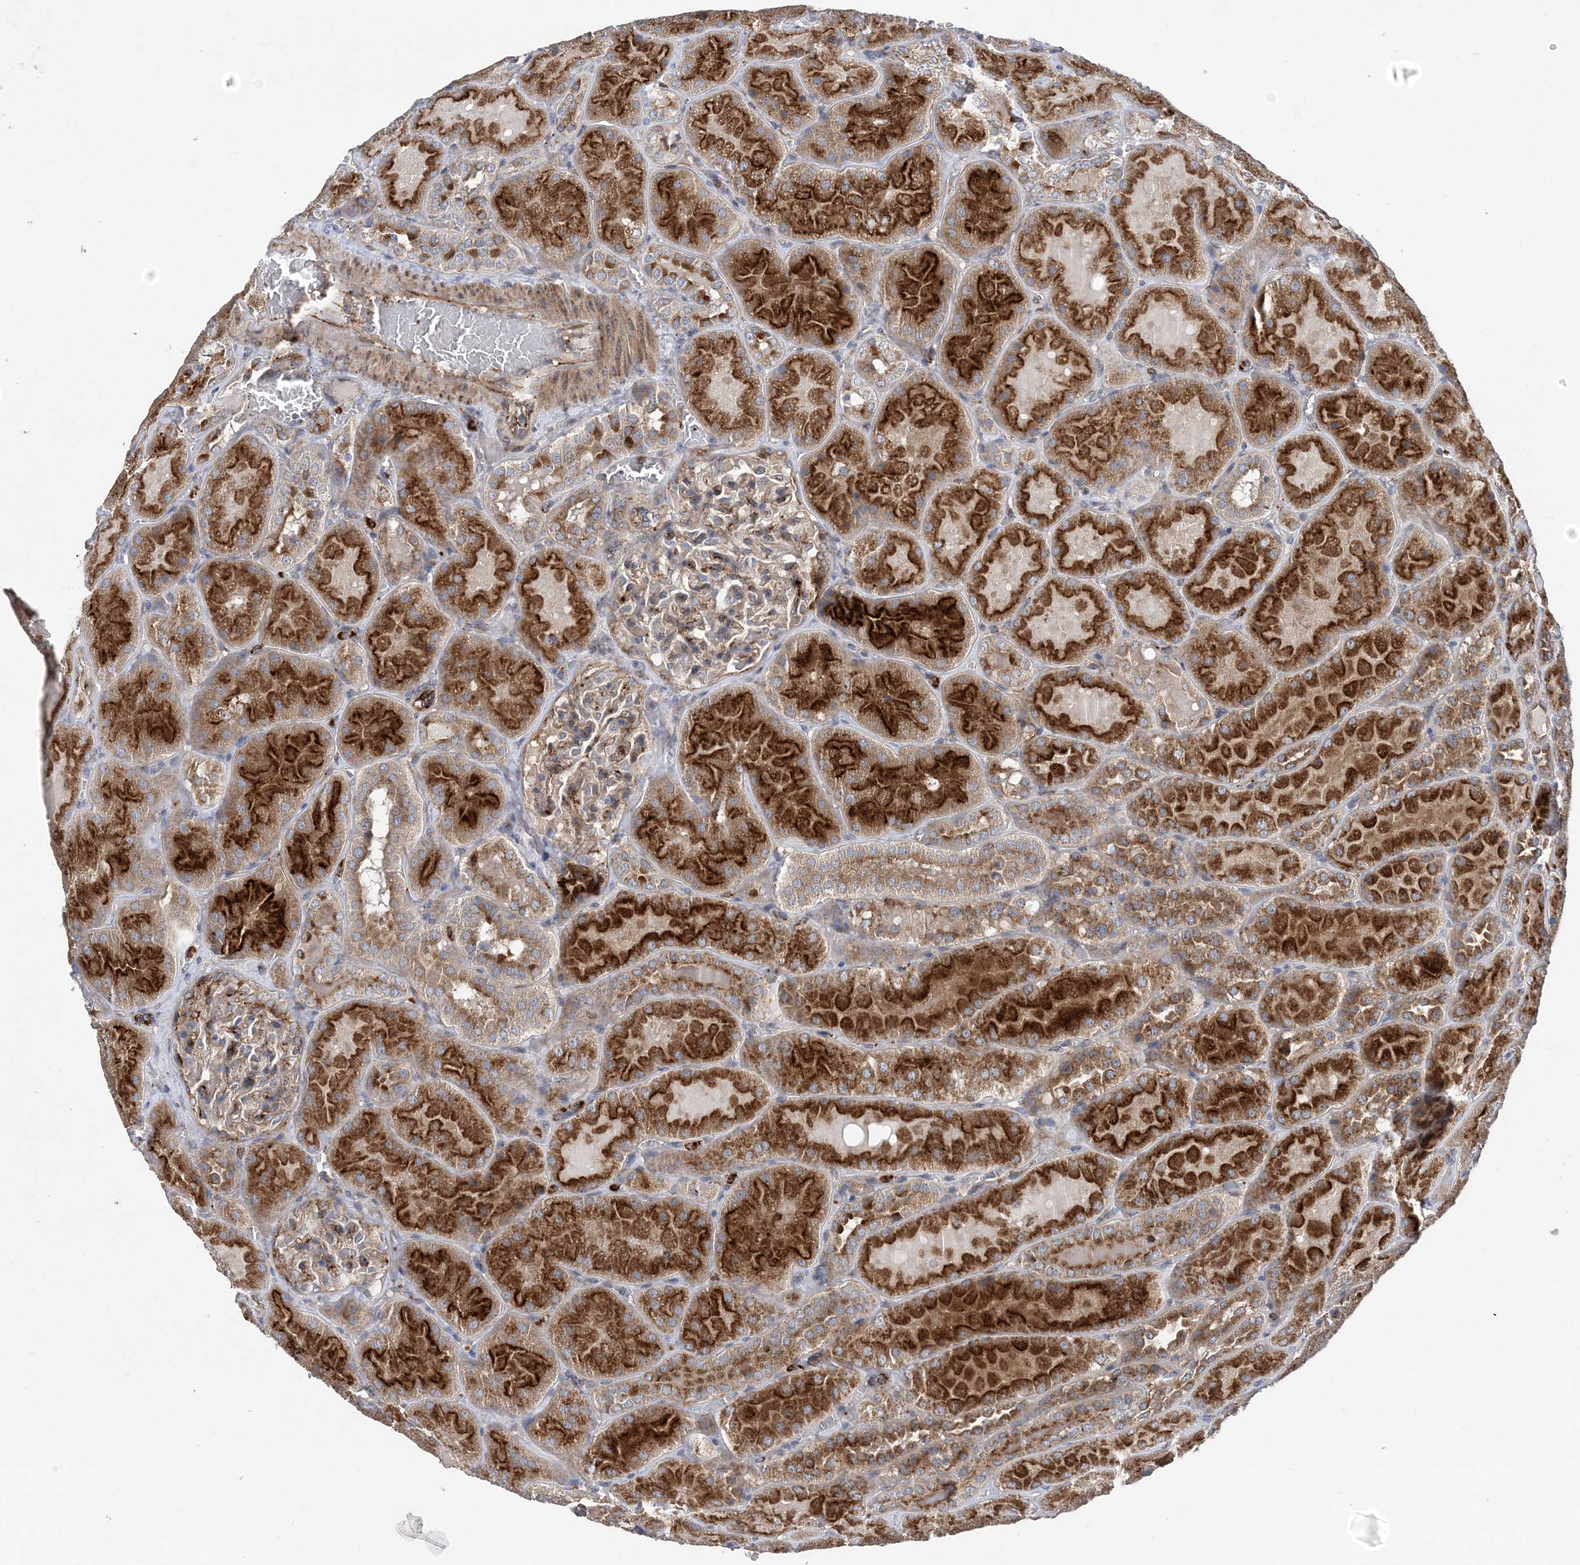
{"staining": {"intensity": "moderate", "quantity": "<25%", "location": "cytoplasmic/membranous"}, "tissue": "kidney", "cell_type": "Cells in glomeruli", "image_type": "normal", "snomed": [{"axis": "morphology", "description": "Normal tissue, NOS"}, {"axis": "topography", "description": "Kidney"}], "caption": "Immunohistochemistry (IHC) (DAB) staining of unremarkable human kidney demonstrates moderate cytoplasmic/membranous protein expression in approximately <25% of cells in glomeruli.", "gene": "PTTG1IP", "patient": {"sex": "male", "age": 28}}